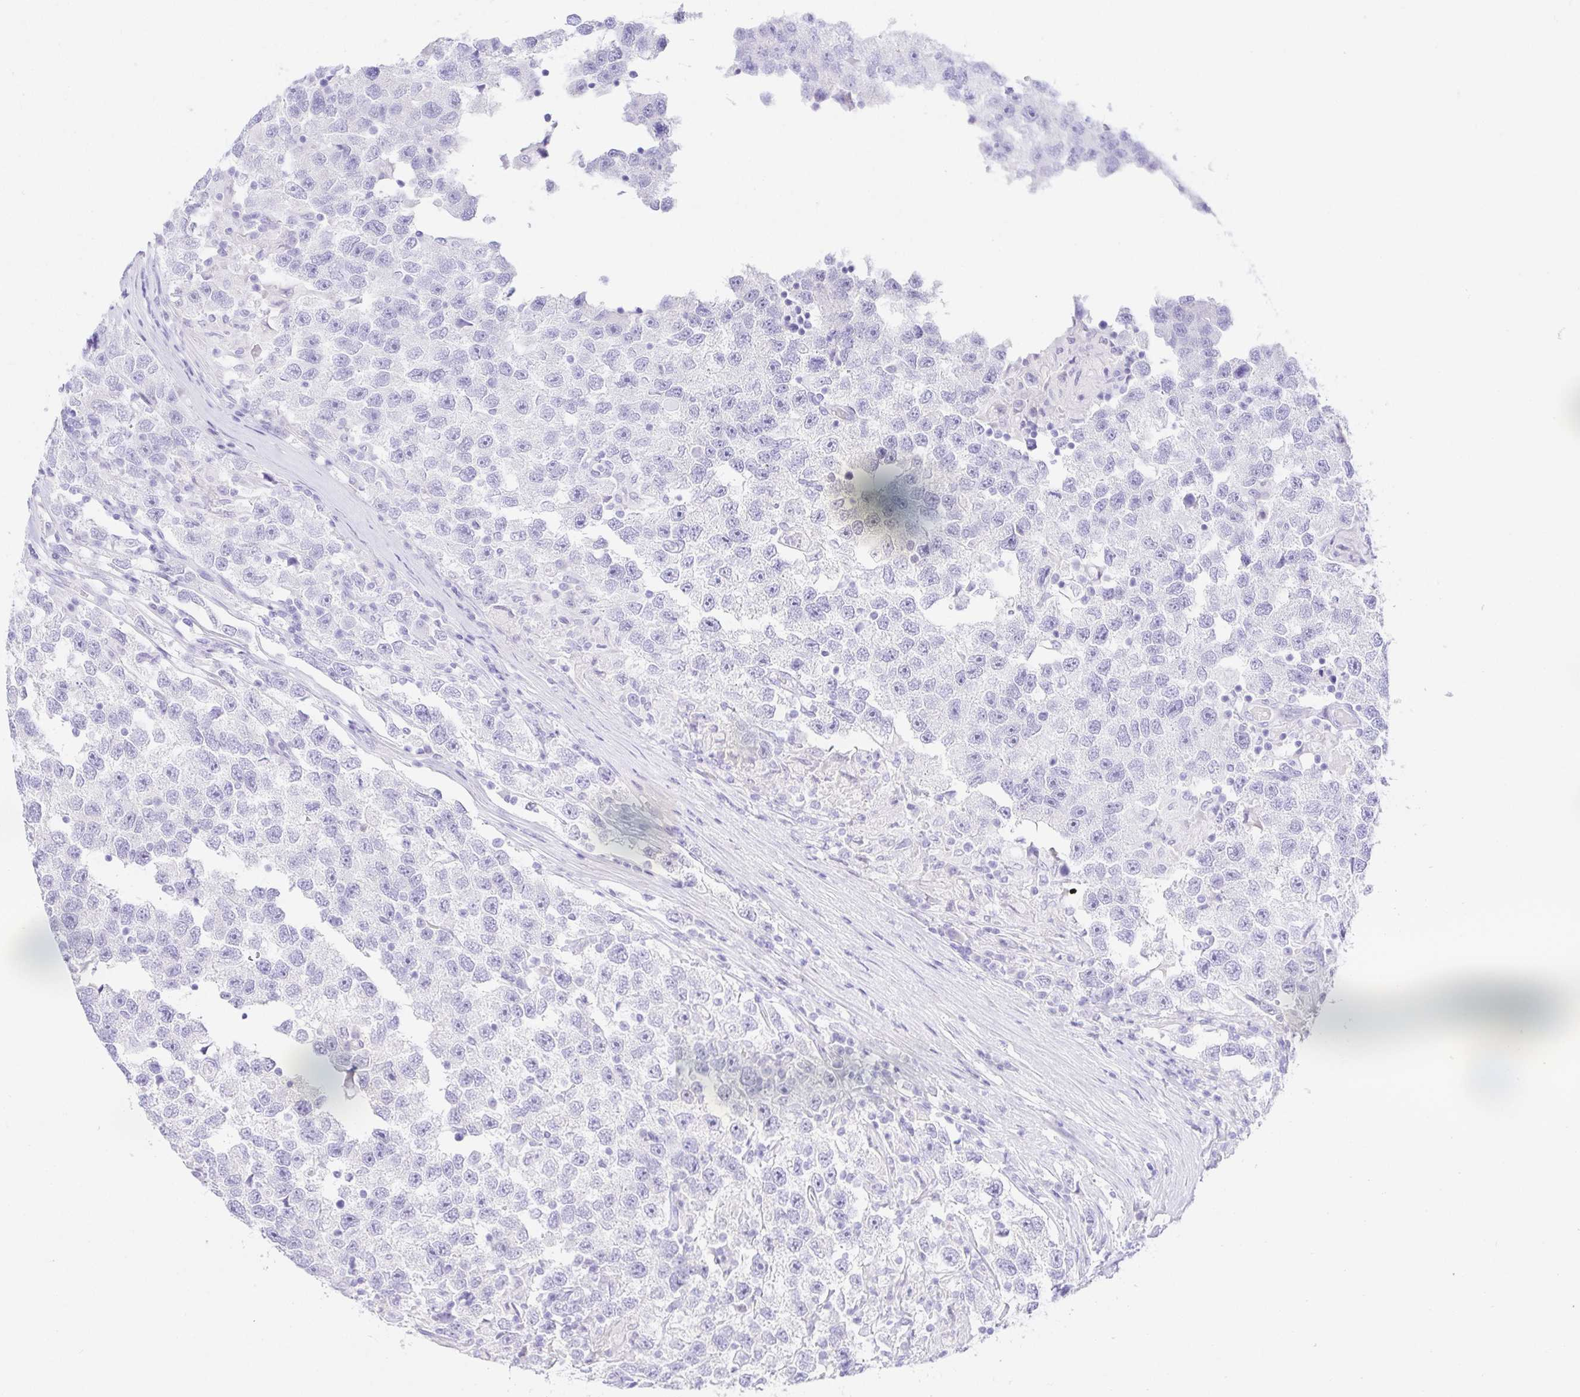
{"staining": {"intensity": "negative", "quantity": "none", "location": "none"}, "tissue": "testis cancer", "cell_type": "Tumor cells", "image_type": "cancer", "snomed": [{"axis": "morphology", "description": "Seminoma, NOS"}, {"axis": "topography", "description": "Testis"}], "caption": "A high-resolution image shows immunohistochemistry staining of testis cancer (seminoma), which demonstrates no significant positivity in tumor cells.", "gene": "PAX8", "patient": {"sex": "male", "age": 26}}